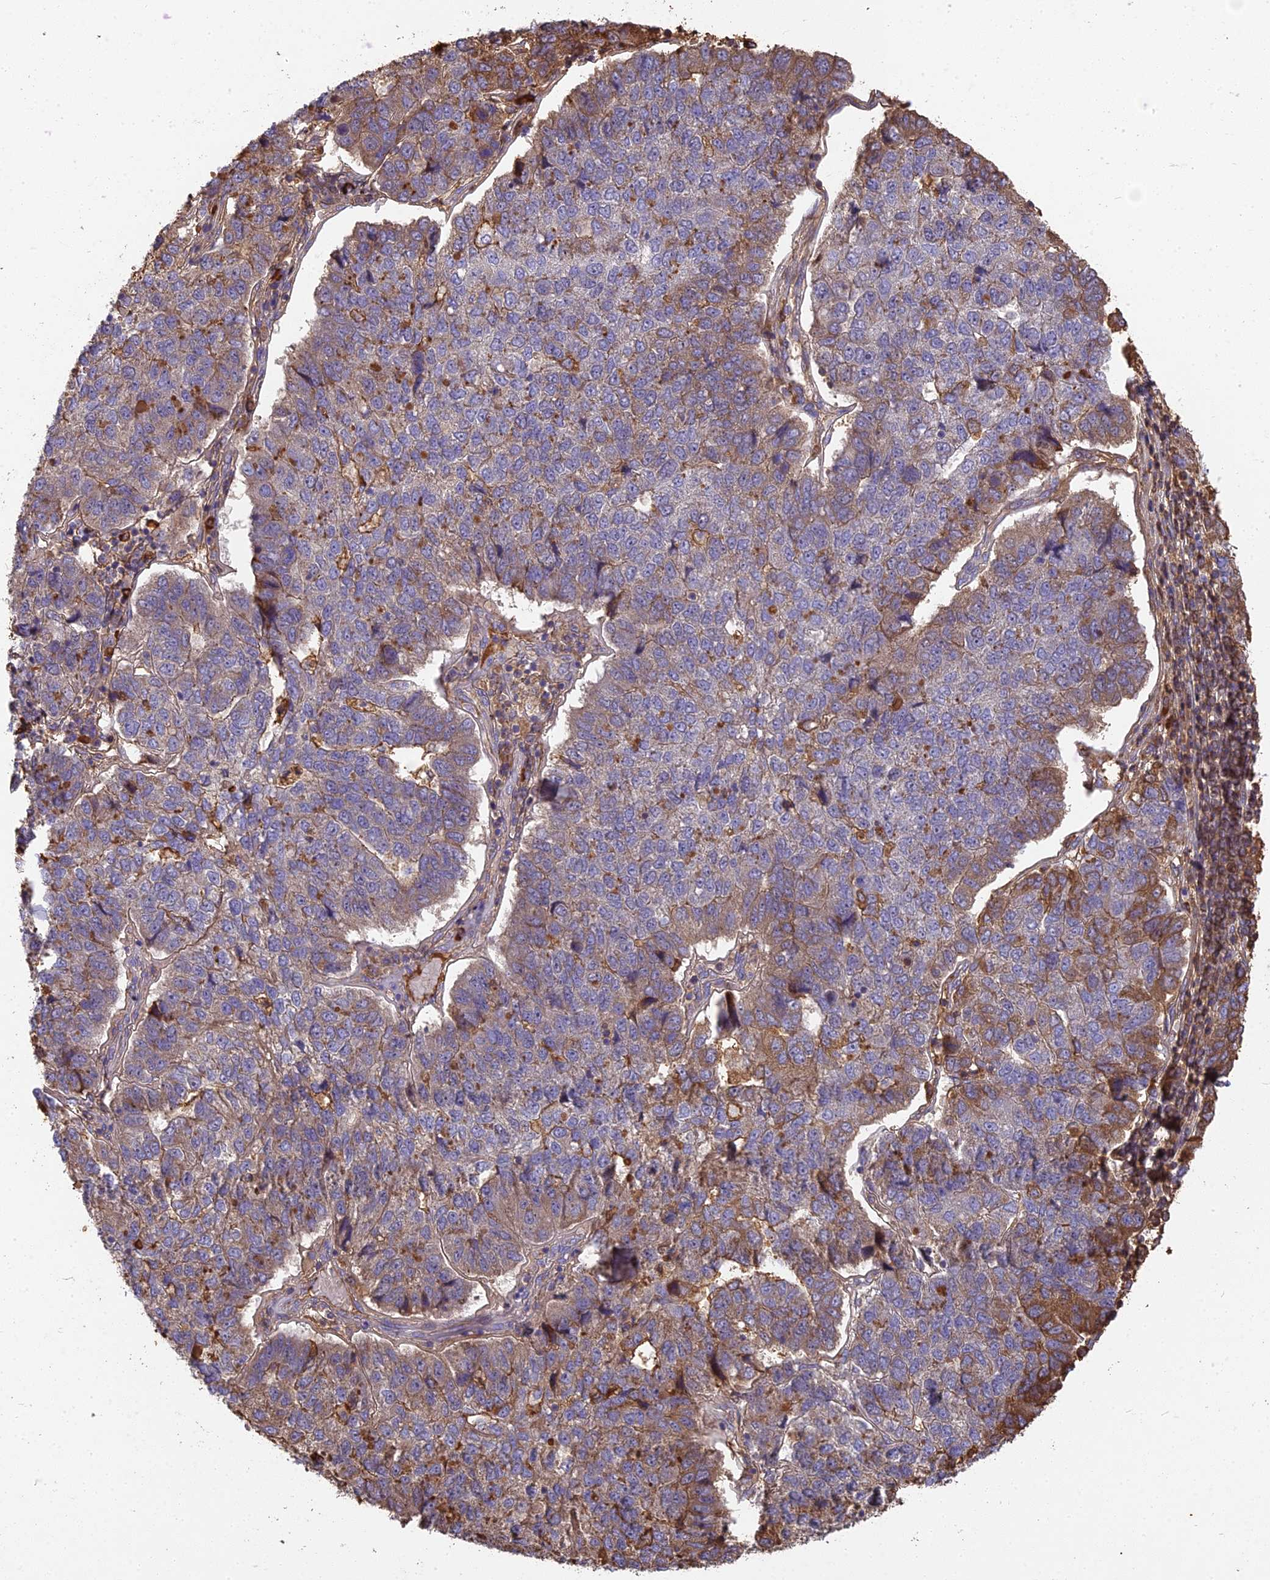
{"staining": {"intensity": "moderate", "quantity": "<25%", "location": "cytoplasmic/membranous"}, "tissue": "pancreatic cancer", "cell_type": "Tumor cells", "image_type": "cancer", "snomed": [{"axis": "morphology", "description": "Adenocarcinoma, NOS"}, {"axis": "topography", "description": "Pancreas"}], "caption": "Immunohistochemistry (DAB (3,3'-diaminobenzidine)) staining of pancreatic cancer demonstrates moderate cytoplasmic/membranous protein expression in approximately <25% of tumor cells.", "gene": "ERMAP", "patient": {"sex": "female", "age": 61}}